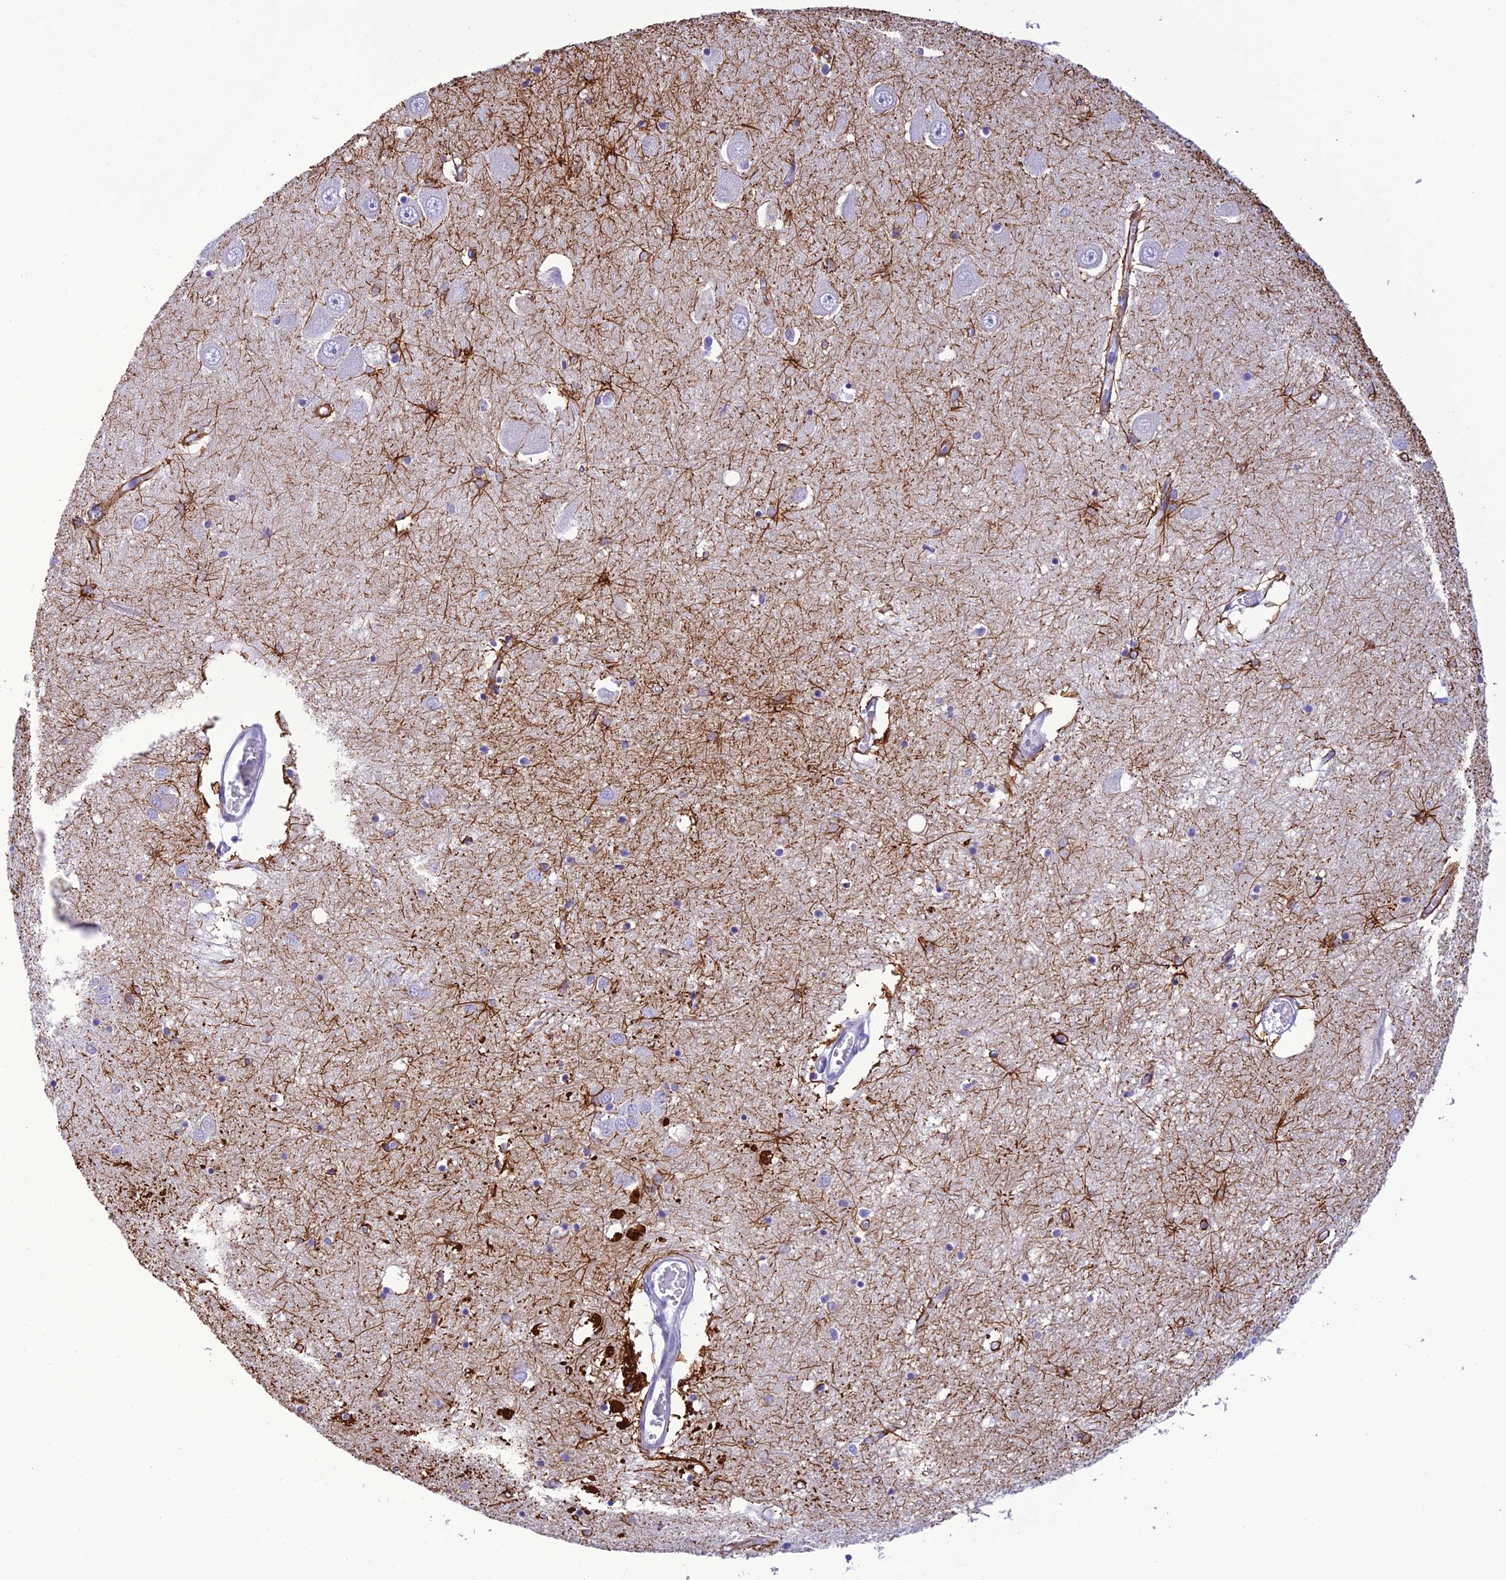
{"staining": {"intensity": "strong", "quantity": "<25%", "location": "cytoplasmic/membranous"}, "tissue": "hippocampus", "cell_type": "Glial cells", "image_type": "normal", "snomed": [{"axis": "morphology", "description": "Normal tissue, NOS"}, {"axis": "topography", "description": "Hippocampus"}], "caption": "A medium amount of strong cytoplasmic/membranous staining is seen in approximately <25% of glial cells in normal hippocampus.", "gene": "C17orf67", "patient": {"sex": "male", "age": 70}}